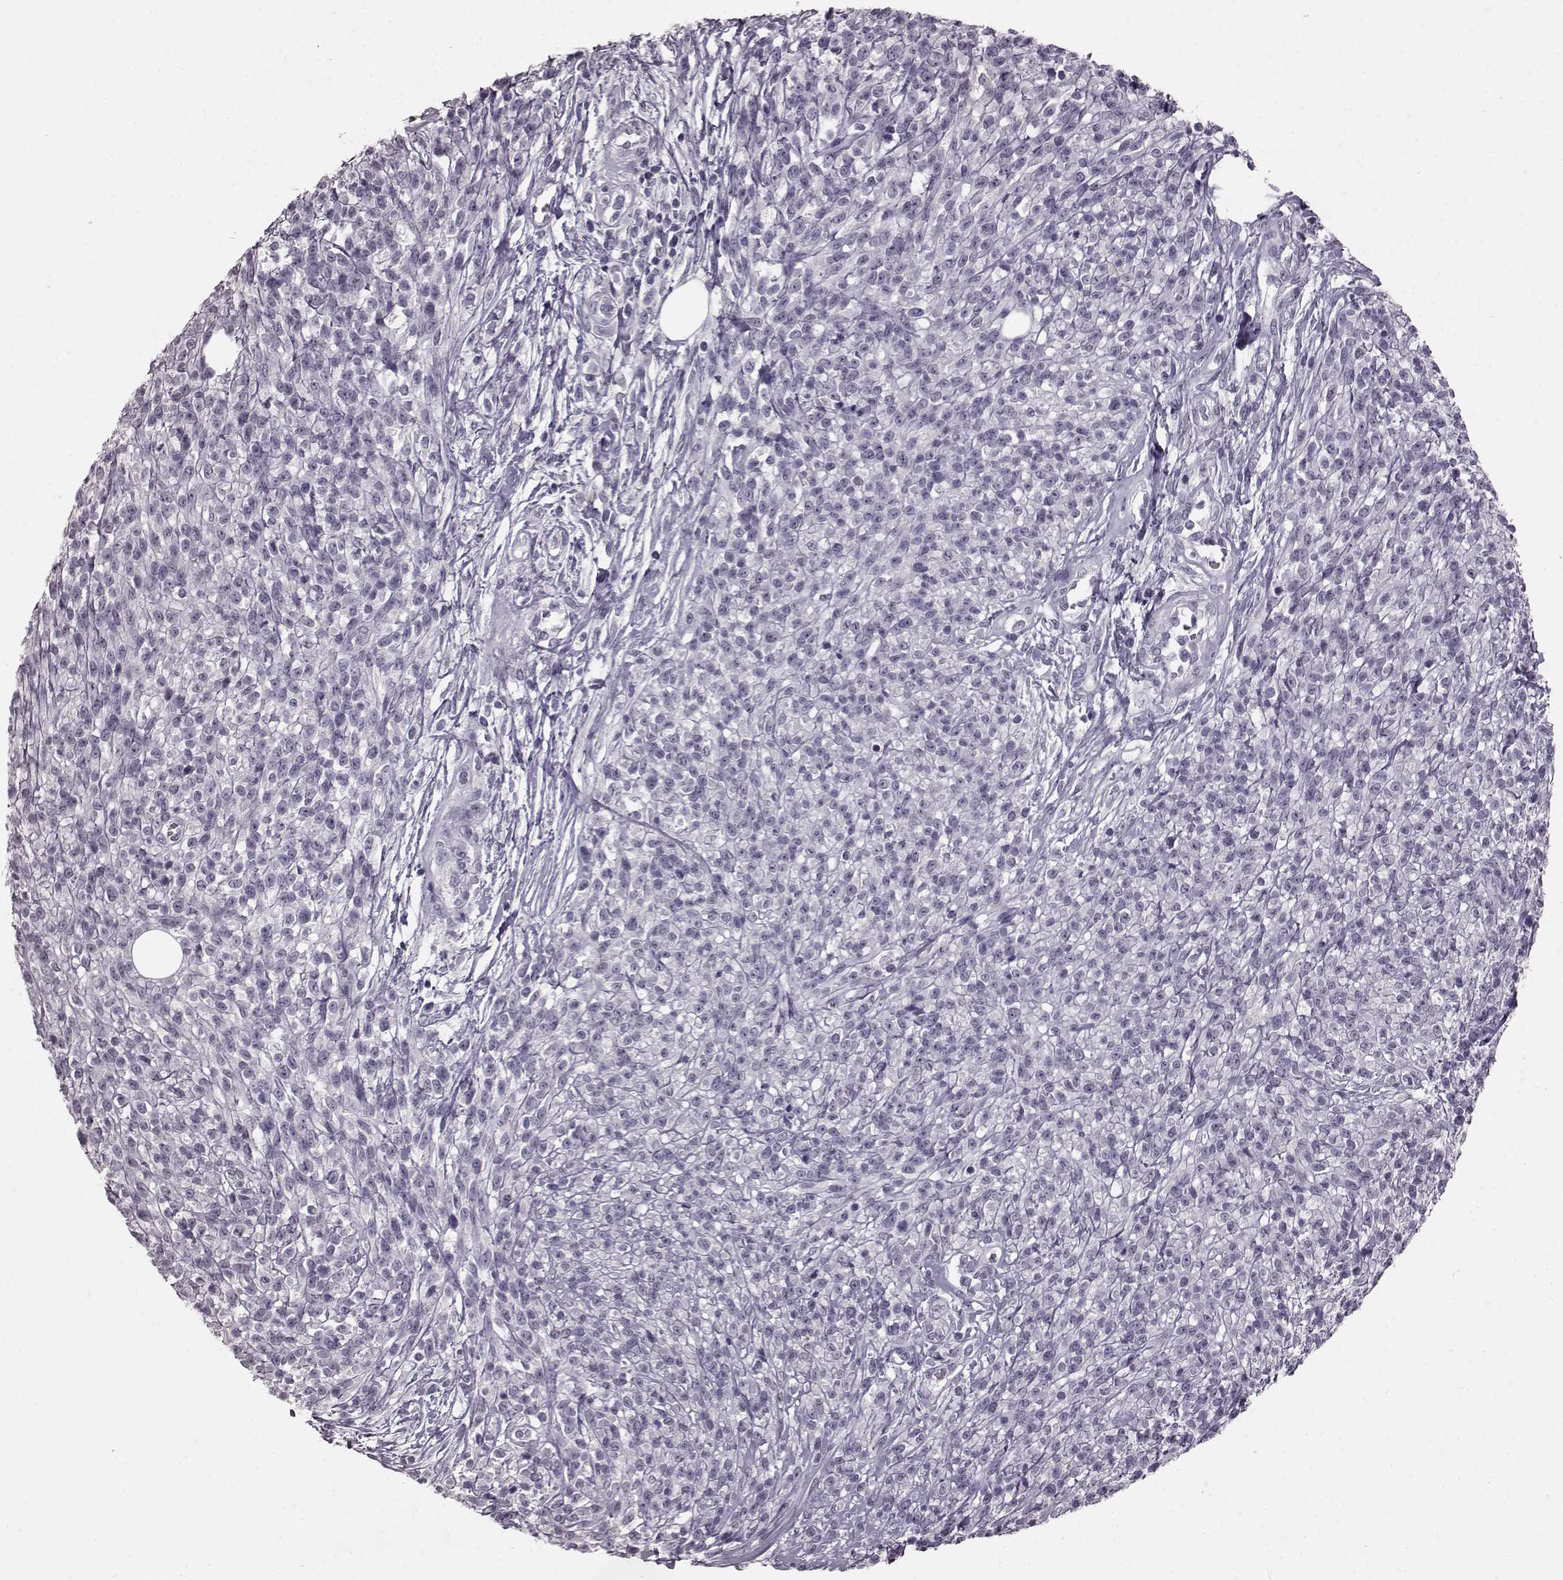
{"staining": {"intensity": "negative", "quantity": "none", "location": "none"}, "tissue": "melanoma", "cell_type": "Tumor cells", "image_type": "cancer", "snomed": [{"axis": "morphology", "description": "Malignant melanoma, NOS"}, {"axis": "topography", "description": "Skin"}, {"axis": "topography", "description": "Skin of trunk"}], "caption": "DAB immunohistochemical staining of malignant melanoma reveals no significant staining in tumor cells.", "gene": "FUT4", "patient": {"sex": "male", "age": 74}}